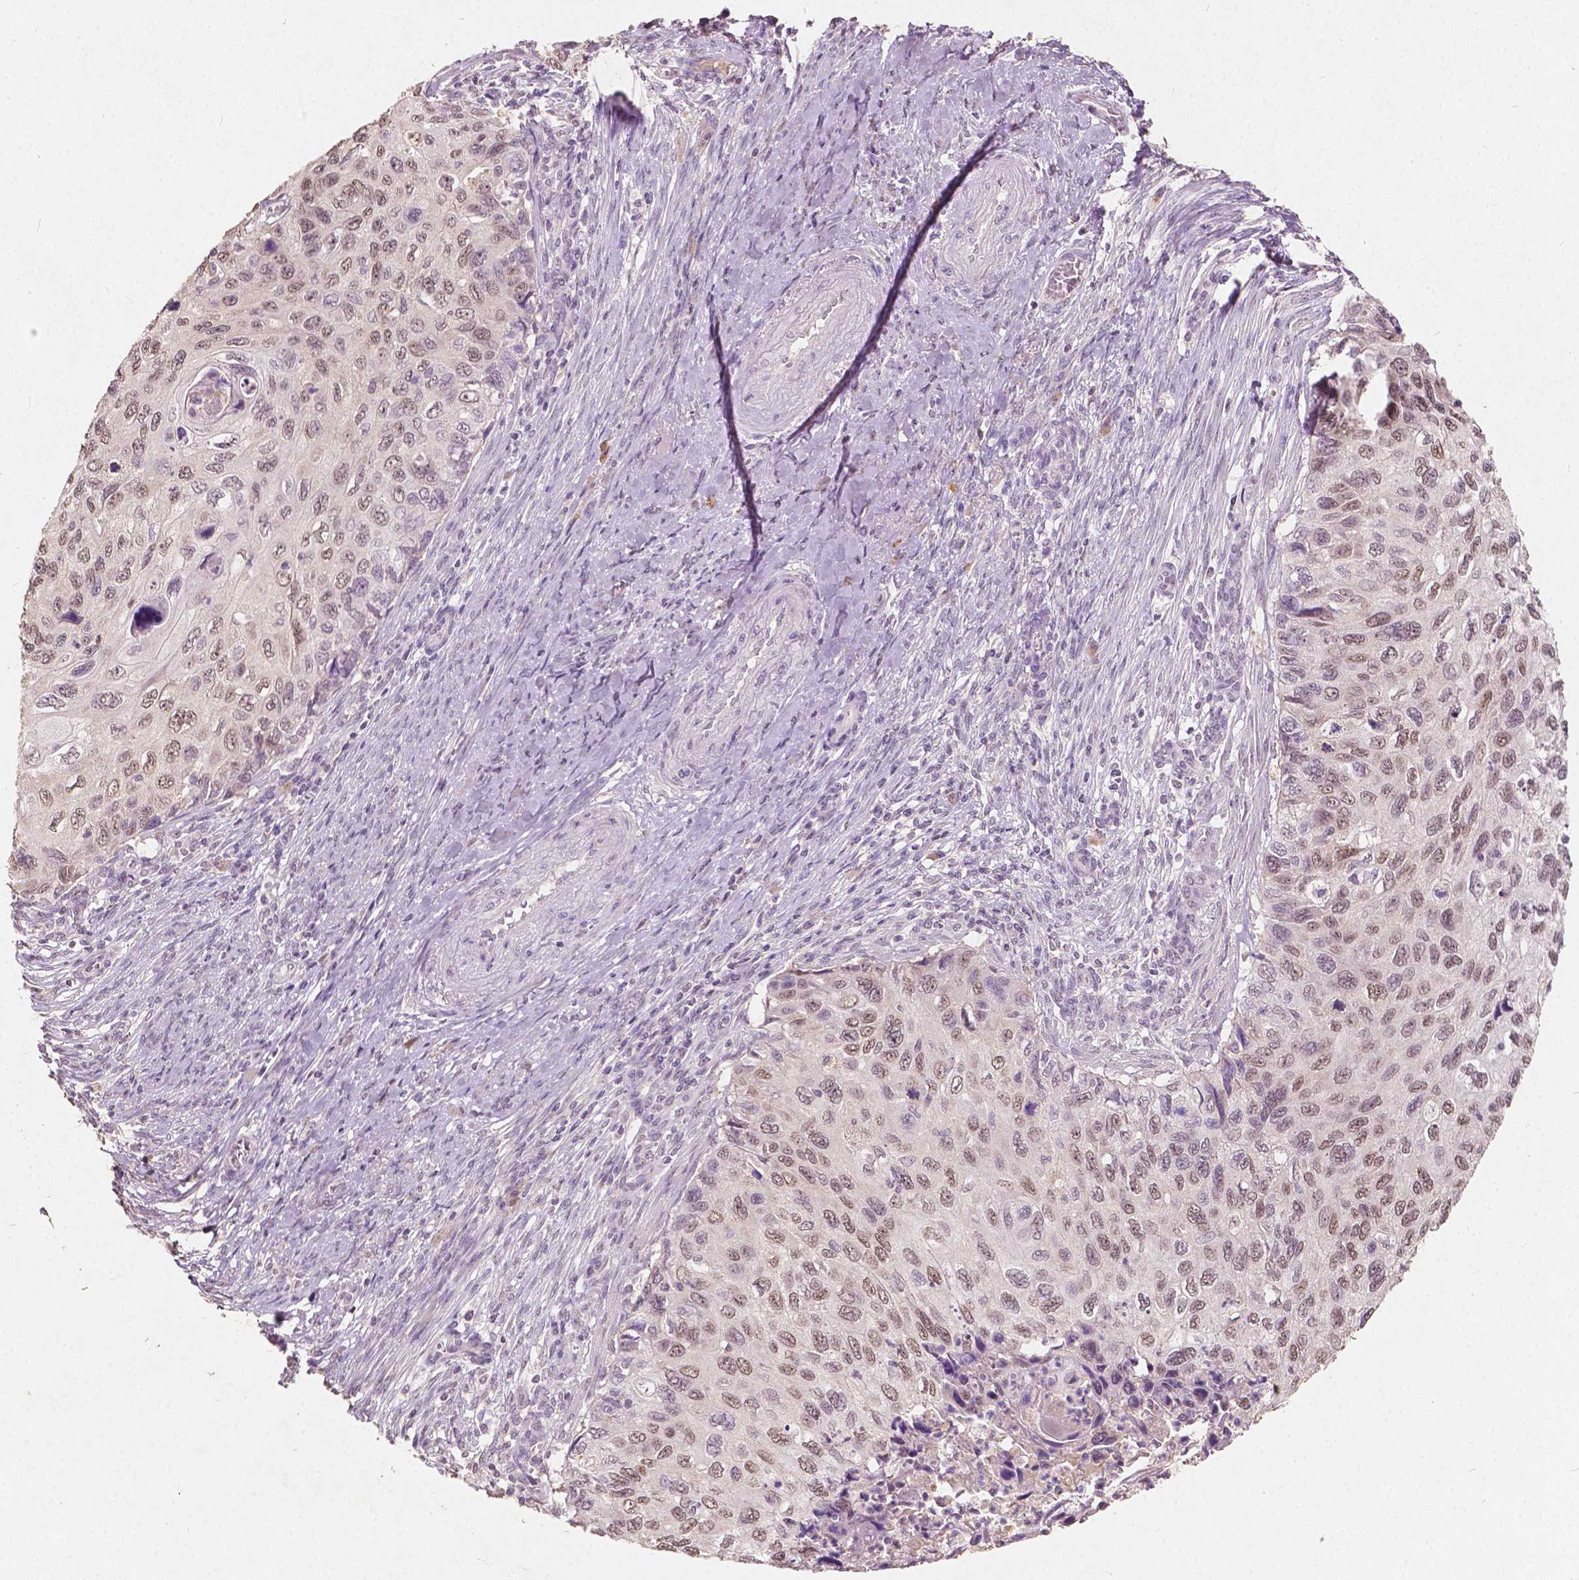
{"staining": {"intensity": "moderate", "quantity": ">75%", "location": "nuclear"}, "tissue": "cervical cancer", "cell_type": "Tumor cells", "image_type": "cancer", "snomed": [{"axis": "morphology", "description": "Squamous cell carcinoma, NOS"}, {"axis": "topography", "description": "Cervix"}], "caption": "Protein expression analysis of human cervical cancer (squamous cell carcinoma) reveals moderate nuclear expression in about >75% of tumor cells. The protein of interest is shown in brown color, while the nuclei are stained blue.", "gene": "SOX15", "patient": {"sex": "female", "age": 70}}